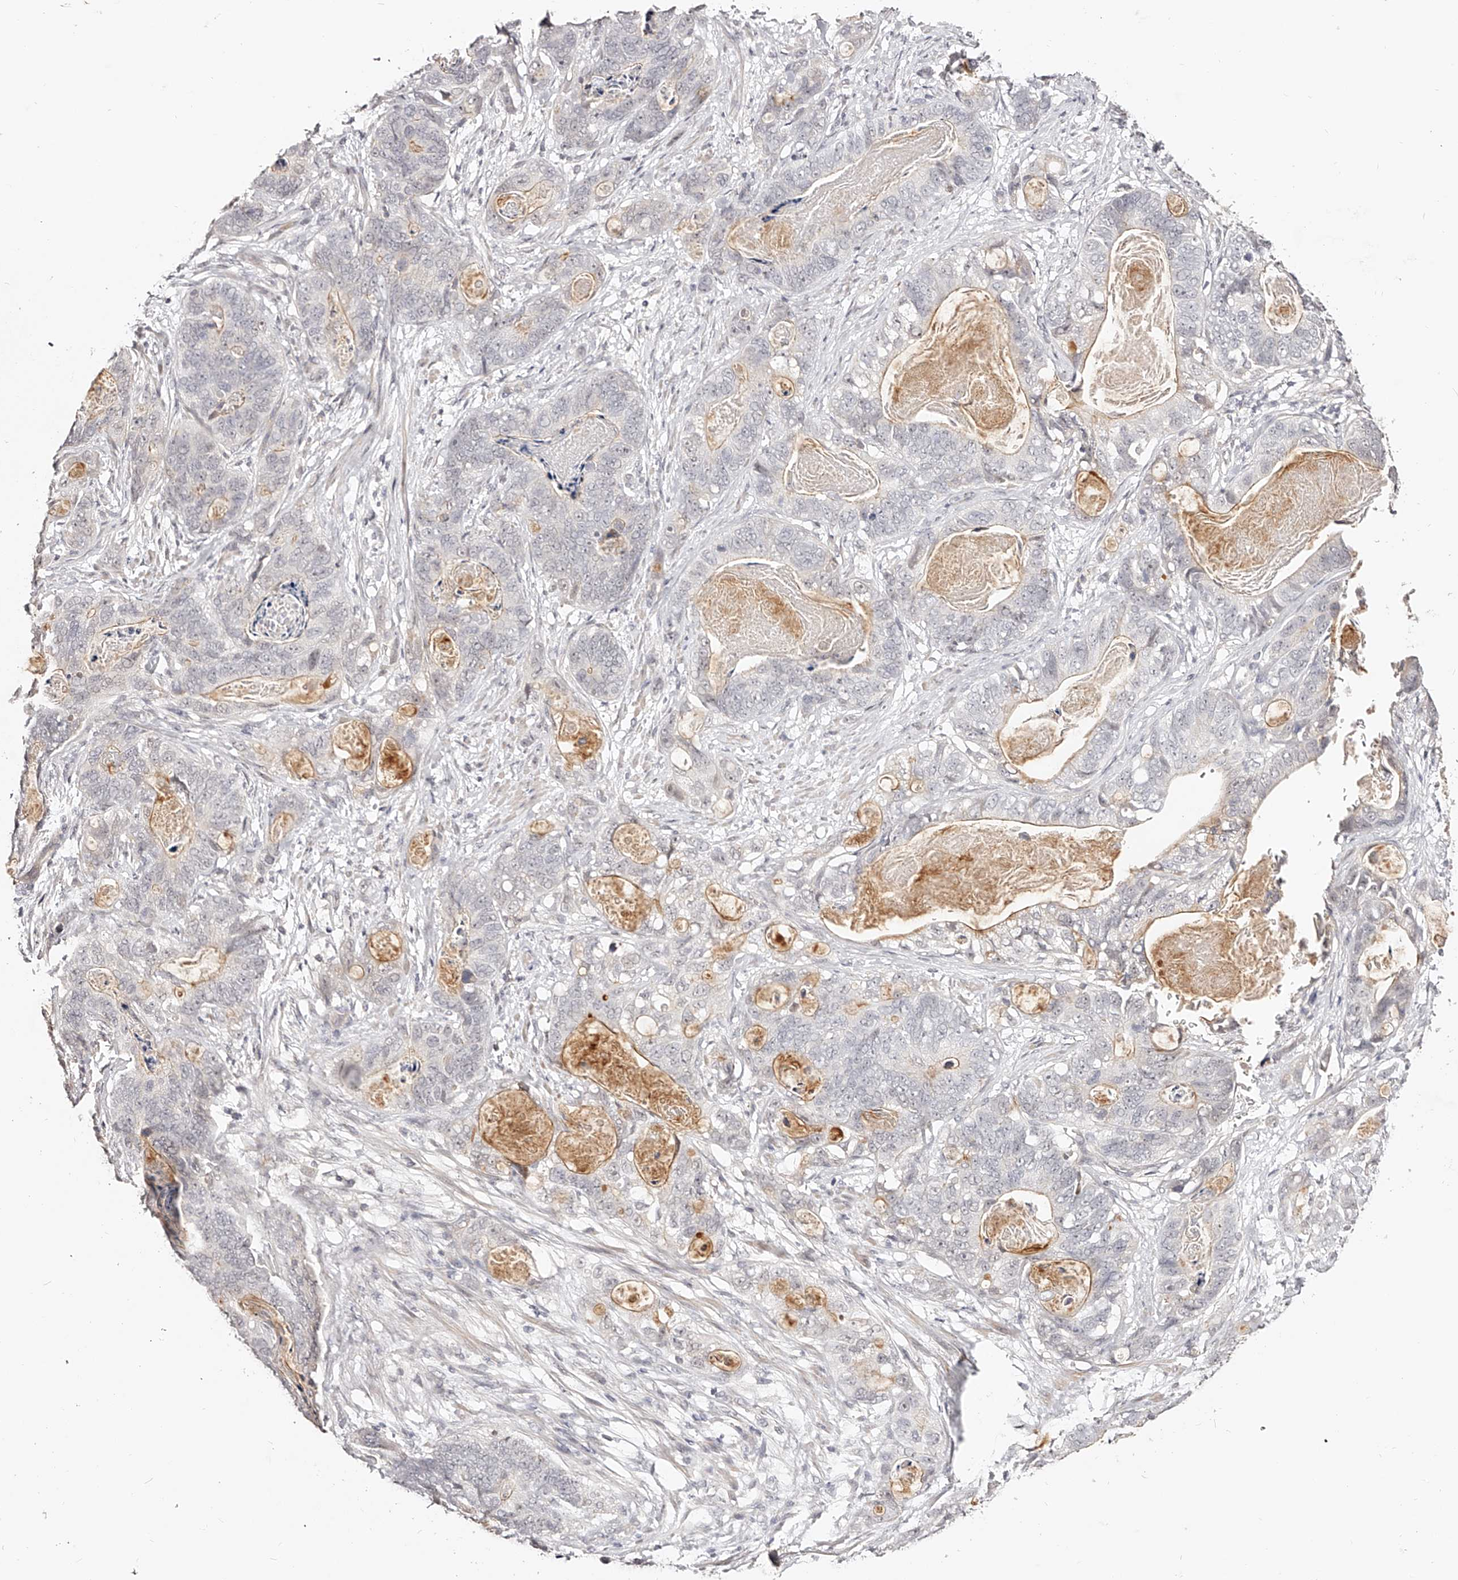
{"staining": {"intensity": "moderate", "quantity": "<25%", "location": "cytoplasmic/membranous"}, "tissue": "stomach cancer", "cell_type": "Tumor cells", "image_type": "cancer", "snomed": [{"axis": "morphology", "description": "Normal tissue, NOS"}, {"axis": "morphology", "description": "Adenocarcinoma, NOS"}, {"axis": "topography", "description": "Stomach"}], "caption": "Moderate cytoplasmic/membranous staining is identified in approximately <25% of tumor cells in stomach cancer.", "gene": "ZNF789", "patient": {"sex": "female", "age": 89}}